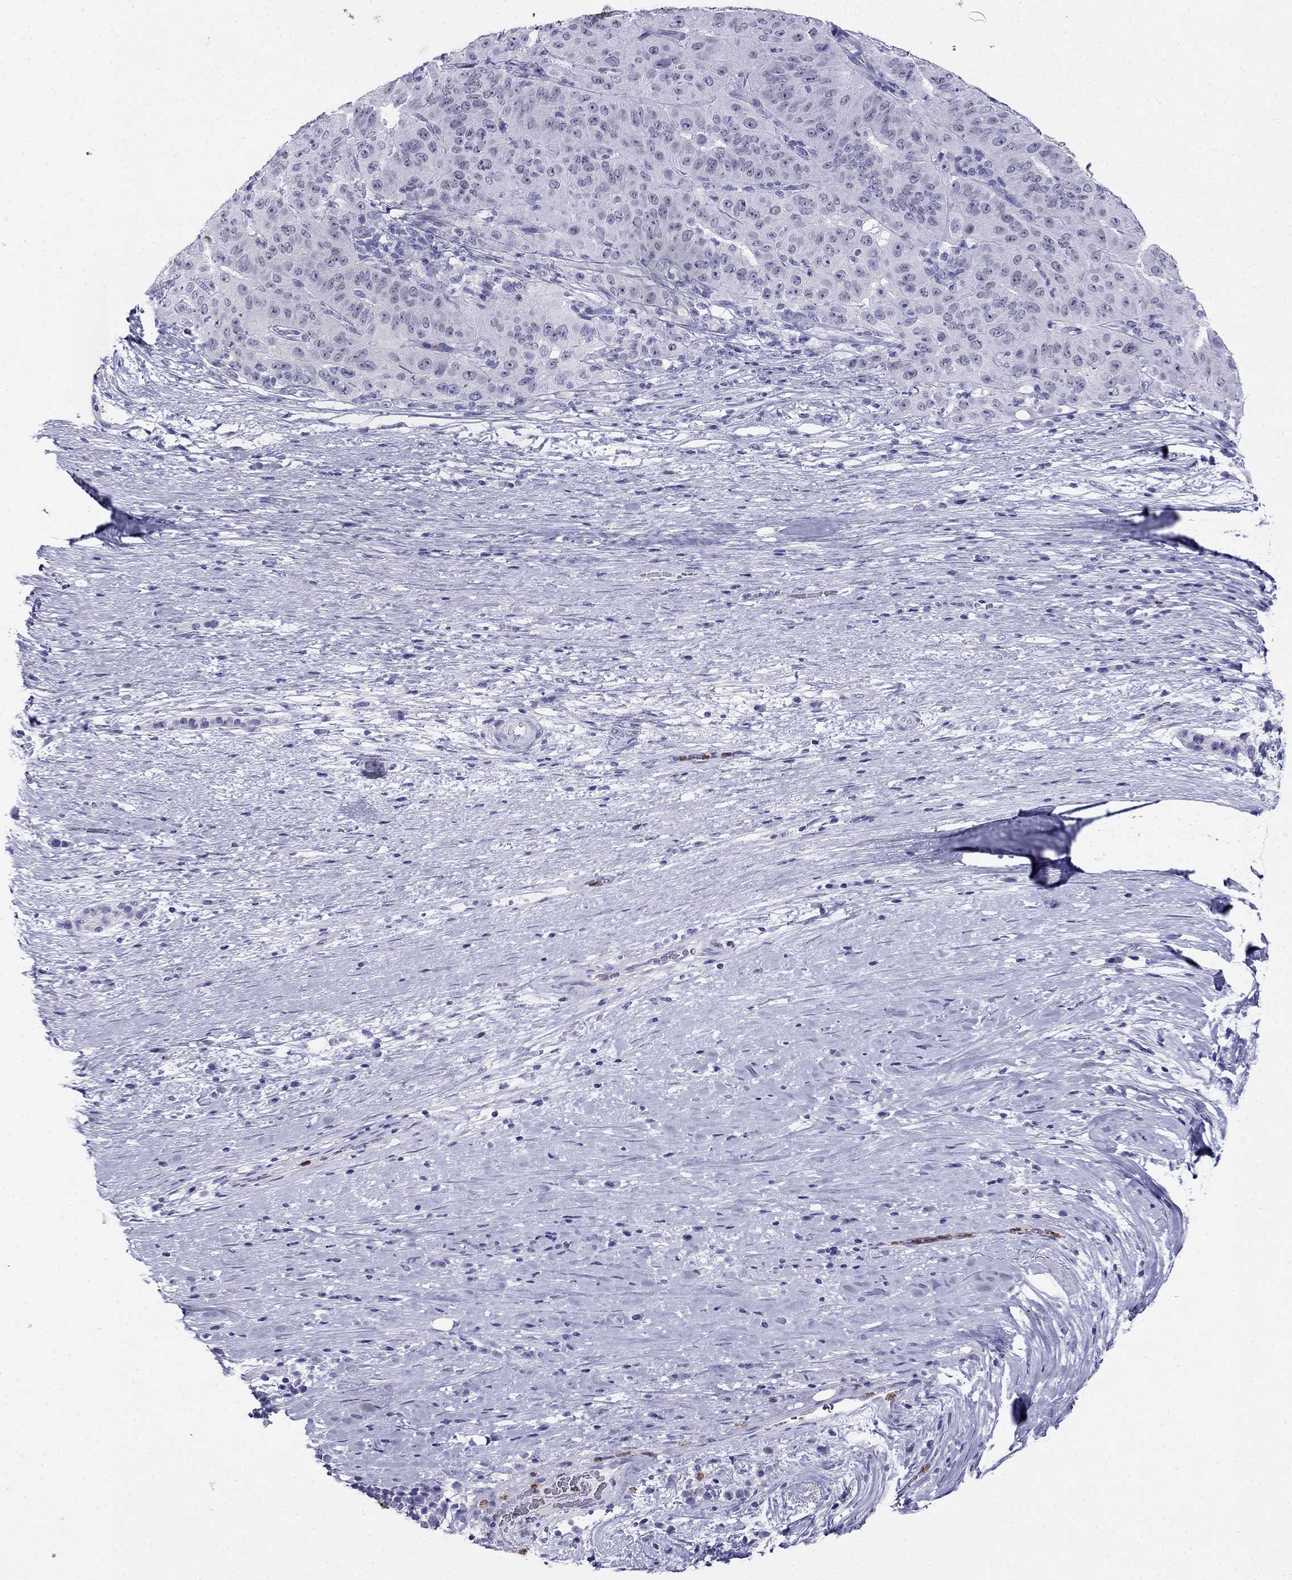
{"staining": {"intensity": "negative", "quantity": "none", "location": "none"}, "tissue": "pancreatic cancer", "cell_type": "Tumor cells", "image_type": "cancer", "snomed": [{"axis": "morphology", "description": "Adenocarcinoma, NOS"}, {"axis": "topography", "description": "Pancreas"}], "caption": "Image shows no protein expression in tumor cells of pancreatic cancer tissue.", "gene": "PPP1R36", "patient": {"sex": "male", "age": 63}}